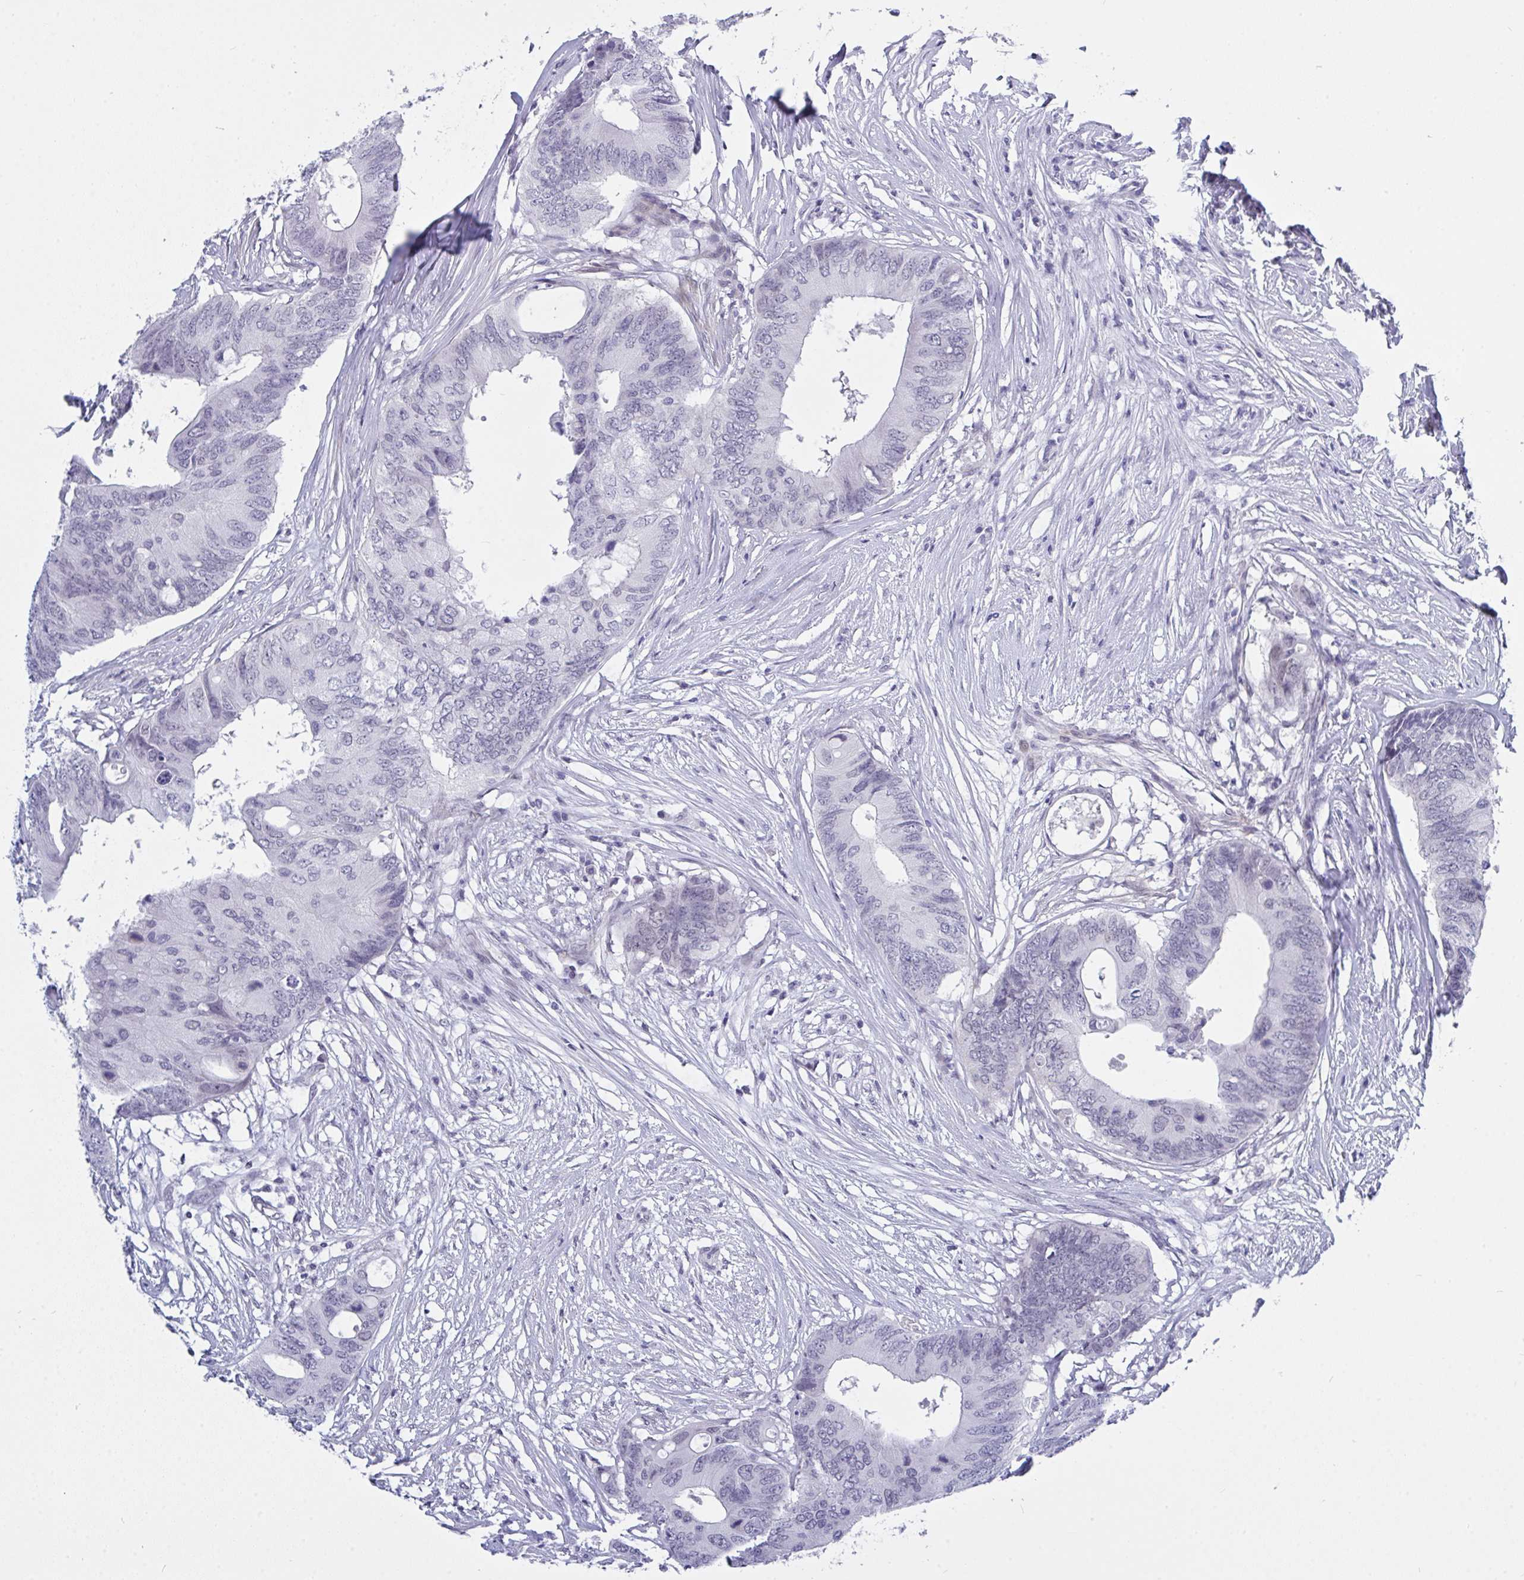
{"staining": {"intensity": "negative", "quantity": "none", "location": "none"}, "tissue": "colorectal cancer", "cell_type": "Tumor cells", "image_type": "cancer", "snomed": [{"axis": "morphology", "description": "Adenocarcinoma, NOS"}, {"axis": "topography", "description": "Colon"}], "caption": "The immunohistochemistry photomicrograph has no significant positivity in tumor cells of adenocarcinoma (colorectal) tissue.", "gene": "FBXL22", "patient": {"sex": "male", "age": 71}}